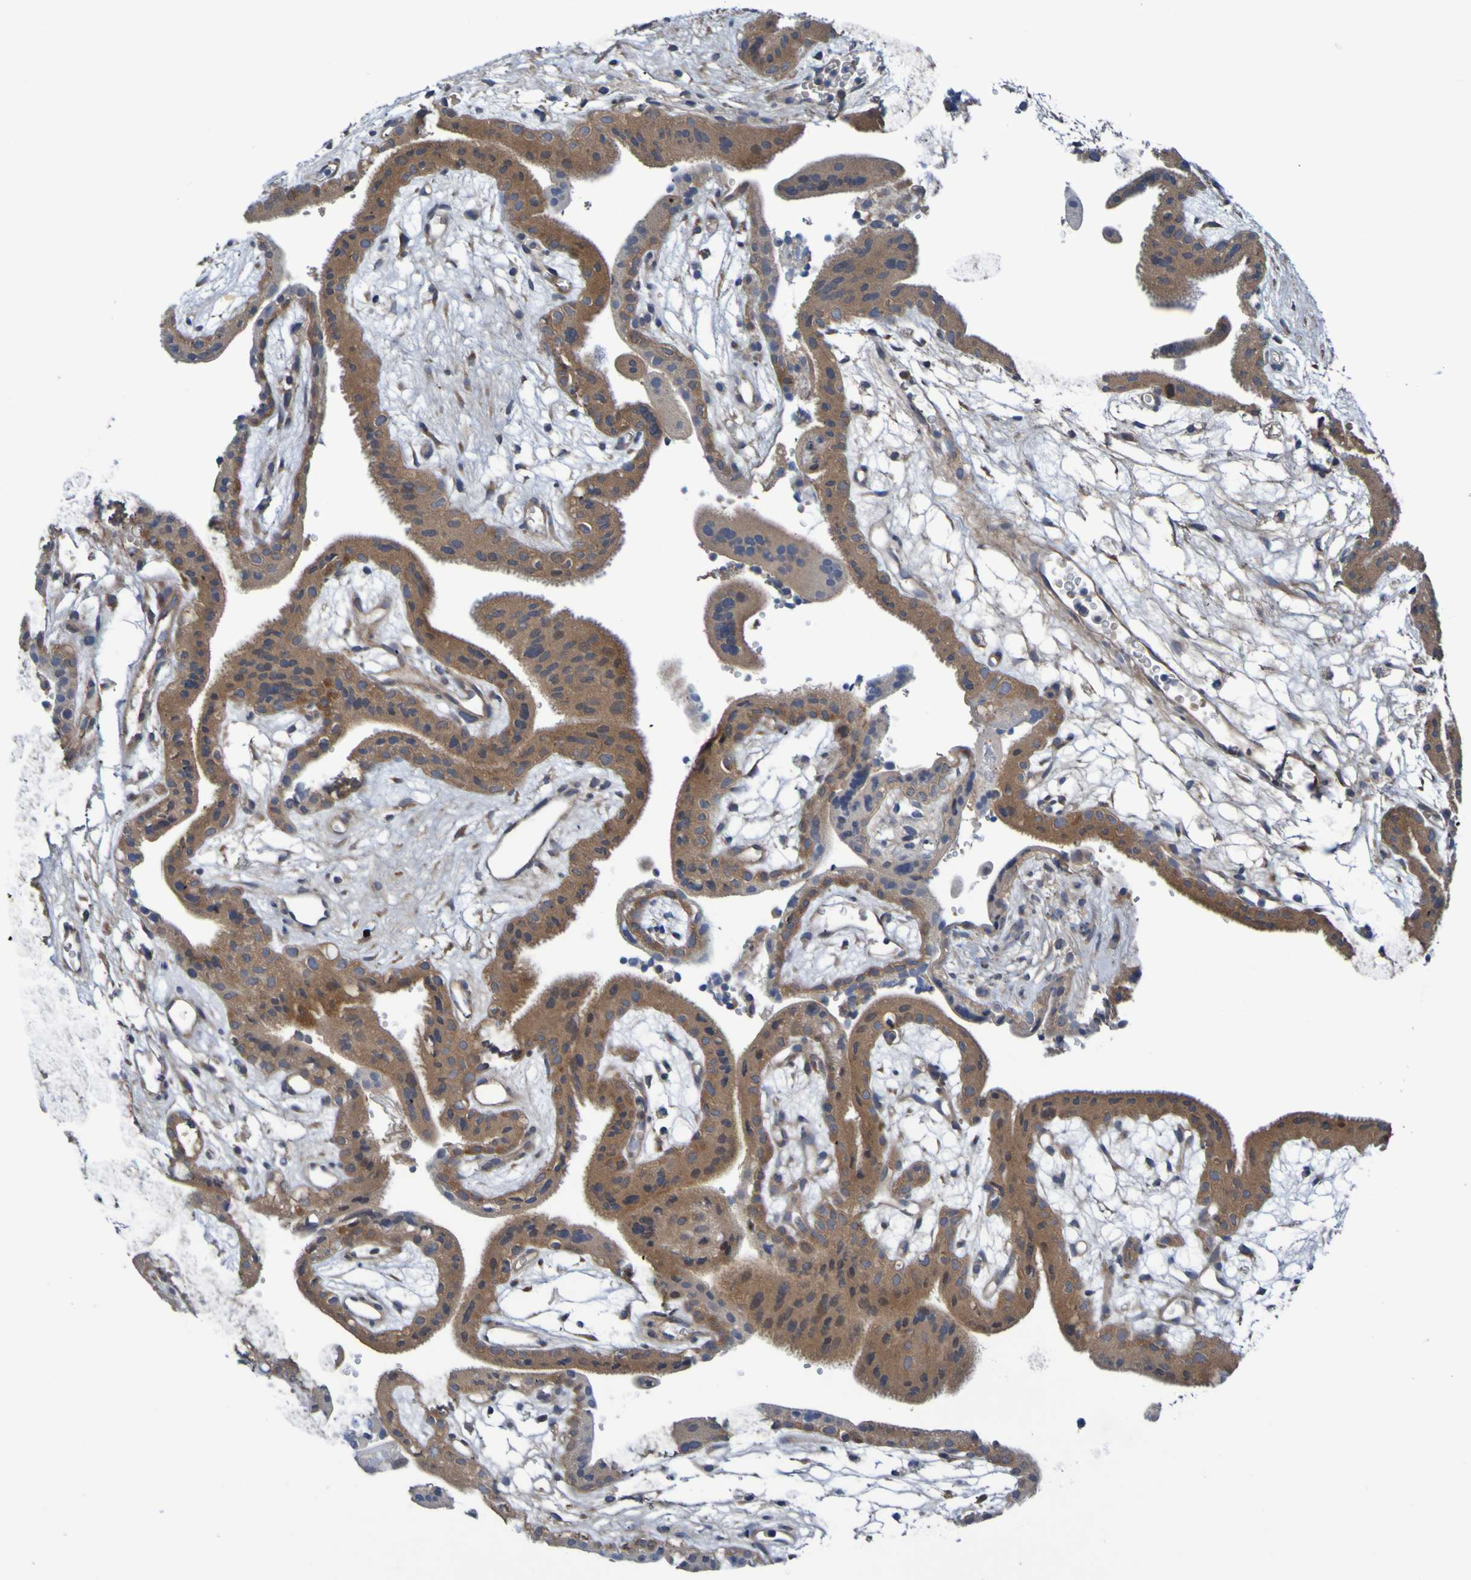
{"staining": {"intensity": "moderate", "quantity": ">75%", "location": "cytoplasmic/membranous"}, "tissue": "placenta", "cell_type": "Decidual cells", "image_type": "normal", "snomed": [{"axis": "morphology", "description": "Normal tissue, NOS"}, {"axis": "topography", "description": "Placenta"}], "caption": "Immunohistochemical staining of unremarkable human placenta demonstrates medium levels of moderate cytoplasmic/membranous staining in approximately >75% of decidual cells. The staining was performed using DAB to visualize the protein expression in brown, while the nuclei were stained in blue with hematoxylin (Magnification: 20x).", "gene": "SDK1", "patient": {"sex": "female", "age": 18}}